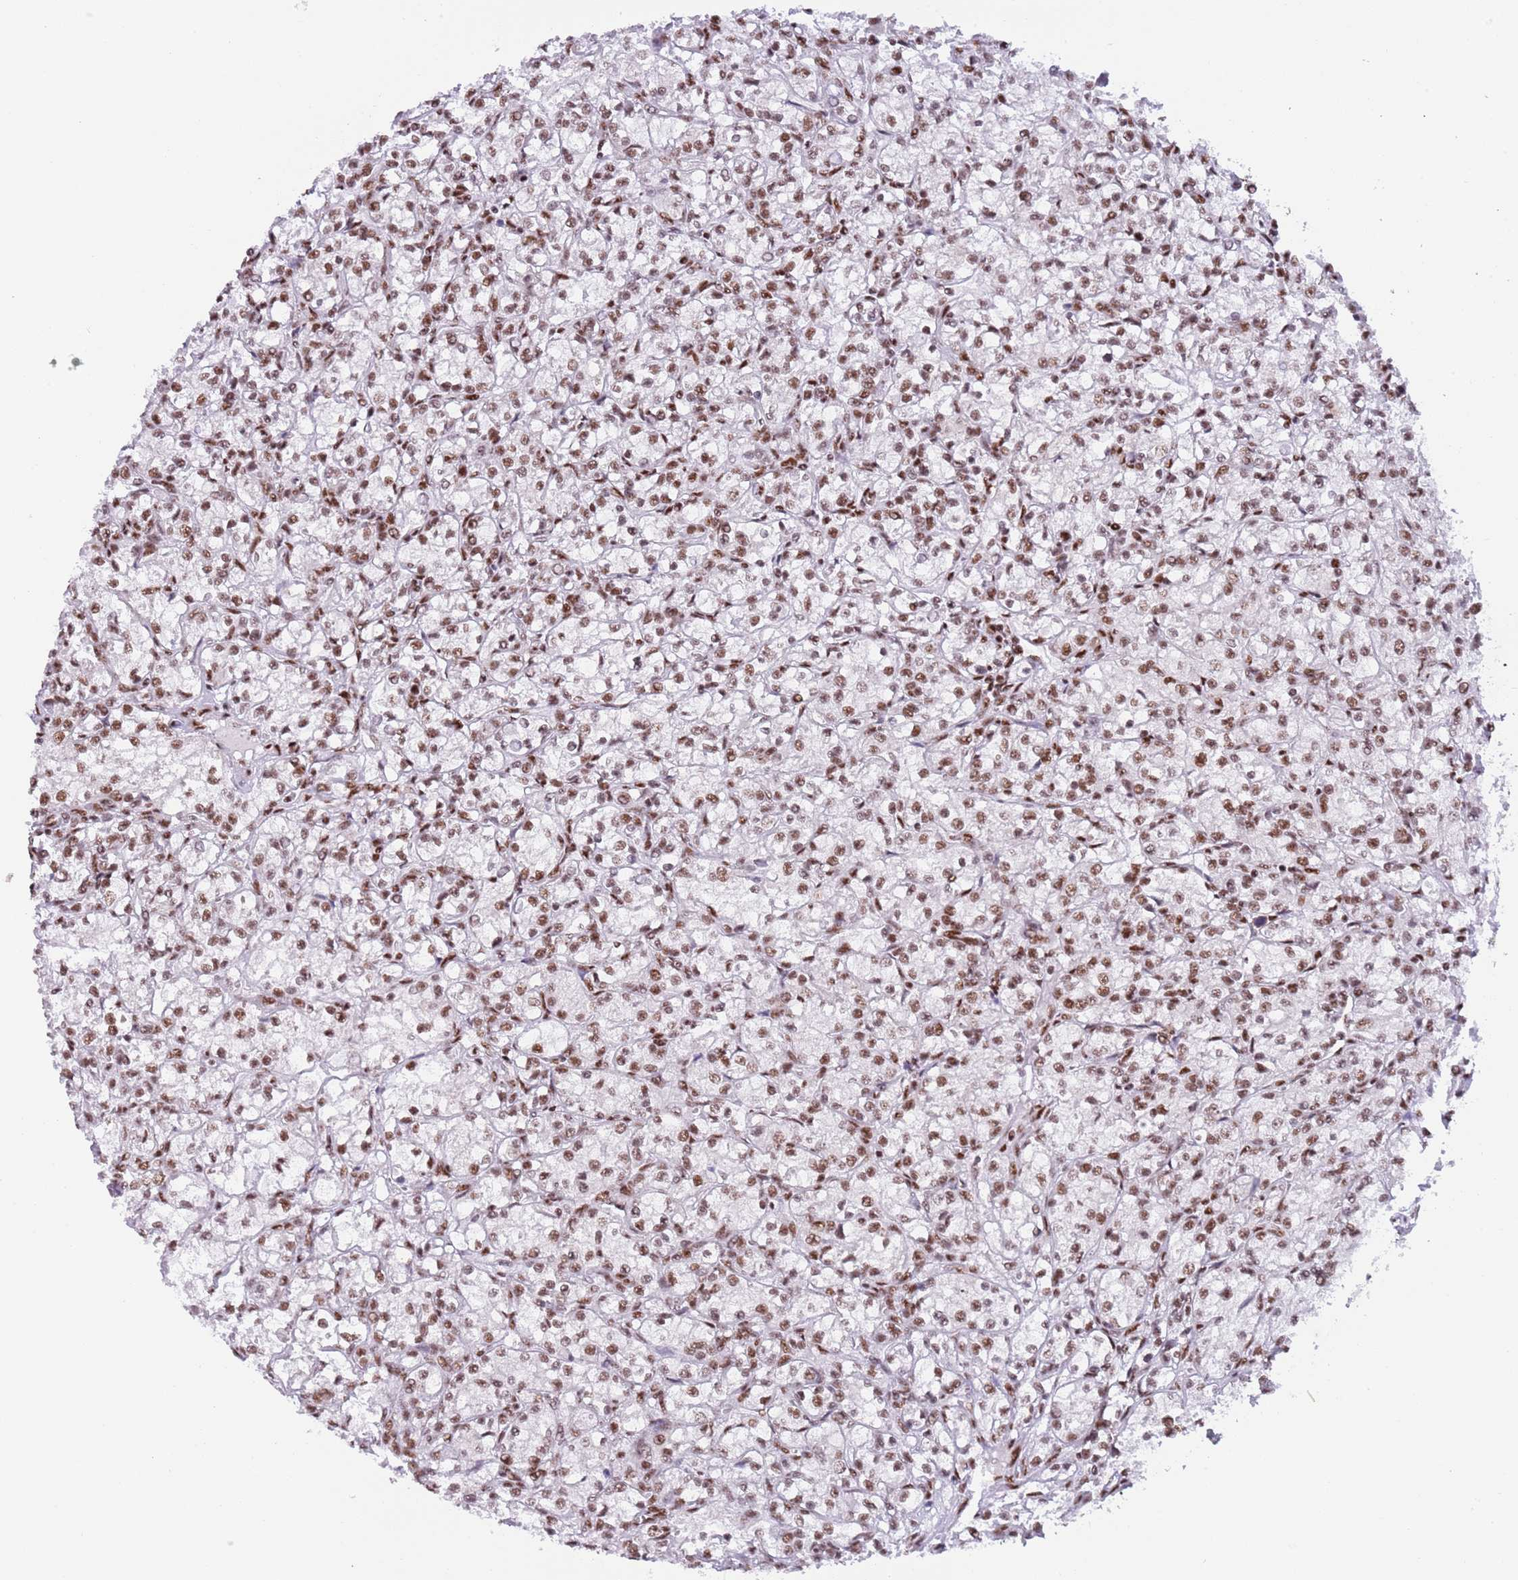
{"staining": {"intensity": "moderate", "quantity": ">75%", "location": "nuclear"}, "tissue": "renal cancer", "cell_type": "Tumor cells", "image_type": "cancer", "snomed": [{"axis": "morphology", "description": "Adenocarcinoma, NOS"}, {"axis": "topography", "description": "Kidney"}], "caption": "Renal adenocarcinoma stained with a brown dye demonstrates moderate nuclear positive staining in approximately >75% of tumor cells.", "gene": "SF3A2", "patient": {"sex": "female", "age": 59}}